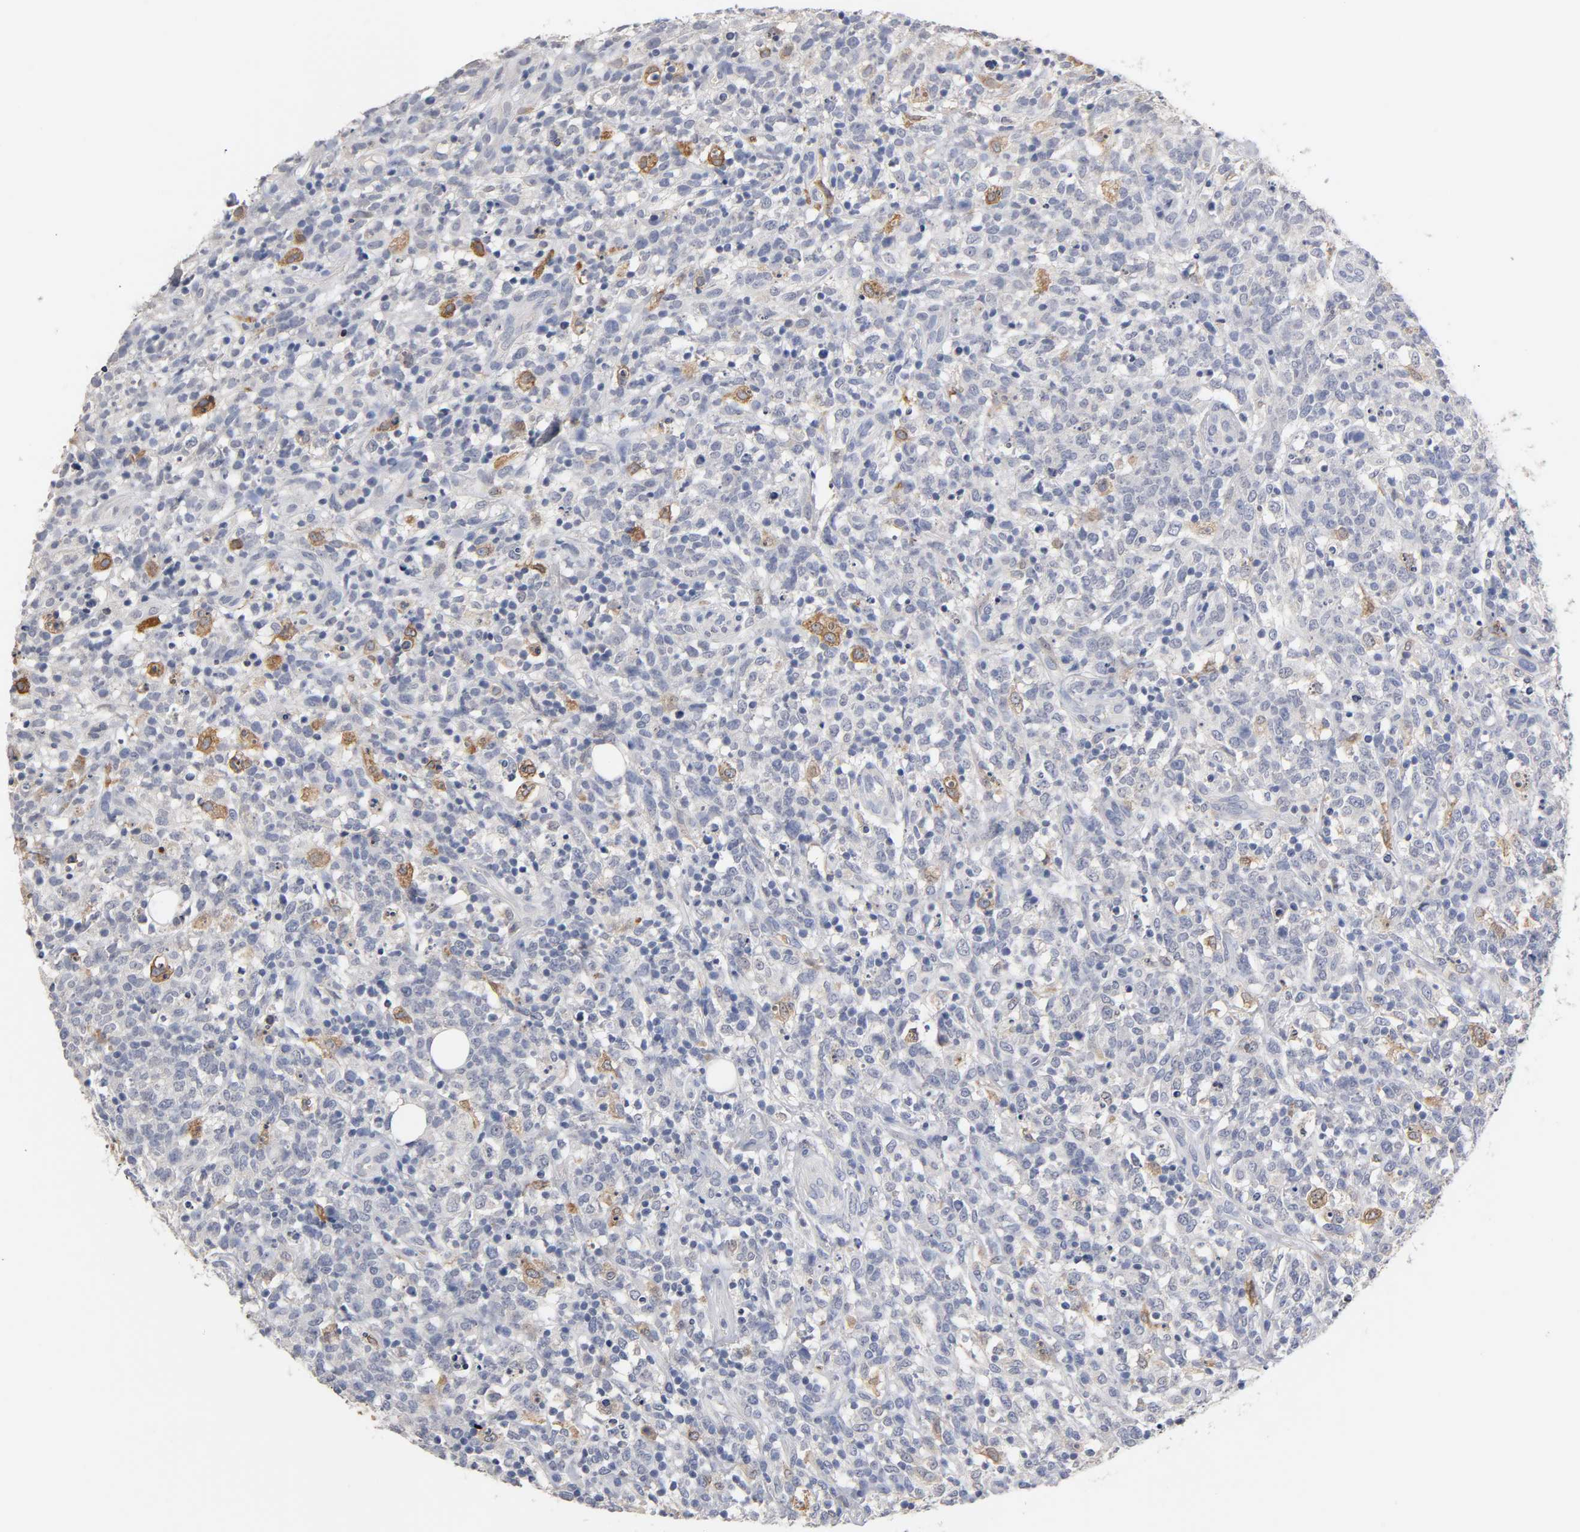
{"staining": {"intensity": "moderate", "quantity": "<25%", "location": "cytoplasmic/membranous"}, "tissue": "lymphoma", "cell_type": "Tumor cells", "image_type": "cancer", "snomed": [{"axis": "morphology", "description": "Malignant lymphoma, non-Hodgkin's type, High grade"}, {"axis": "topography", "description": "Lymph node"}], "caption": "There is low levels of moderate cytoplasmic/membranous staining in tumor cells of lymphoma, as demonstrated by immunohistochemical staining (brown color).", "gene": "OVOL1", "patient": {"sex": "female", "age": 73}}